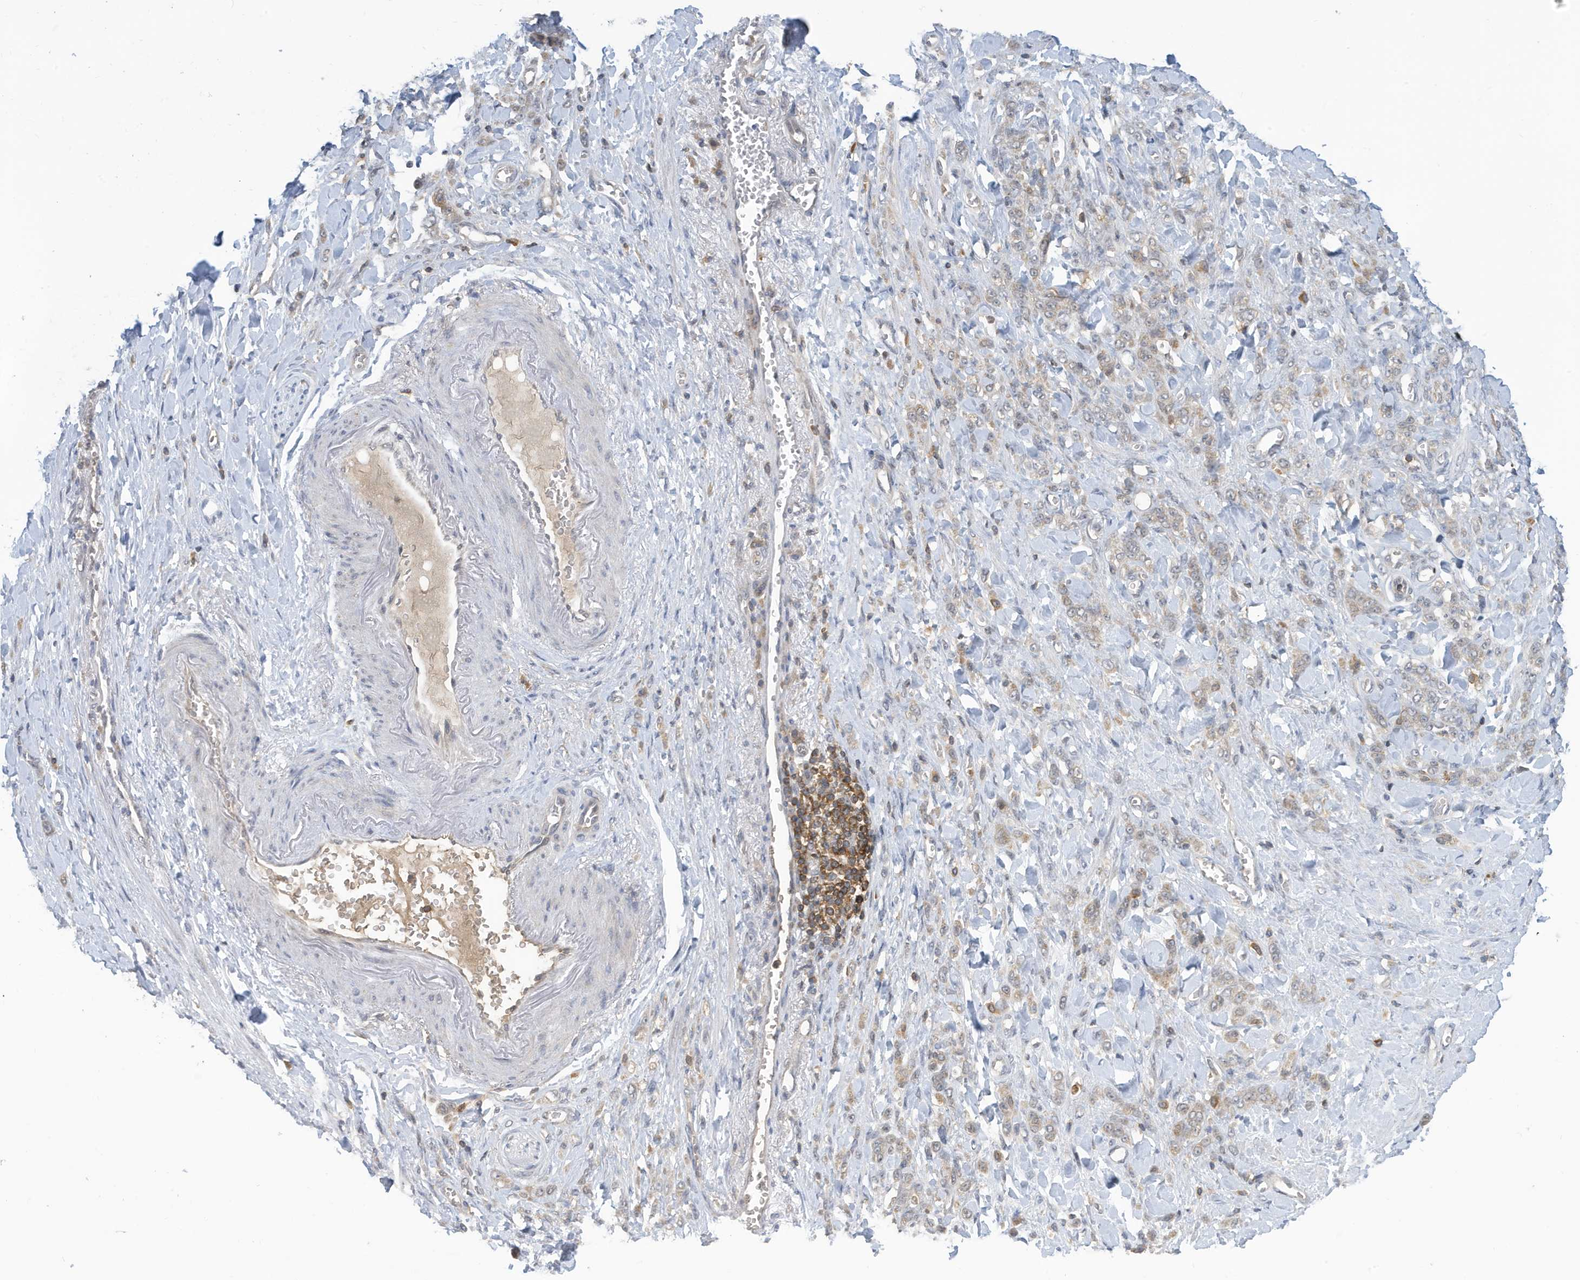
{"staining": {"intensity": "weak", "quantity": "25%-75%", "location": "cytoplasmic/membranous"}, "tissue": "stomach cancer", "cell_type": "Tumor cells", "image_type": "cancer", "snomed": [{"axis": "morphology", "description": "Normal tissue, NOS"}, {"axis": "morphology", "description": "Adenocarcinoma, NOS"}, {"axis": "topography", "description": "Stomach"}], "caption": "Immunohistochemistry (IHC) micrograph of neoplastic tissue: human stomach cancer stained using immunohistochemistry (IHC) reveals low levels of weak protein expression localized specifically in the cytoplasmic/membranous of tumor cells, appearing as a cytoplasmic/membranous brown color.", "gene": "NSUN3", "patient": {"sex": "male", "age": 82}}